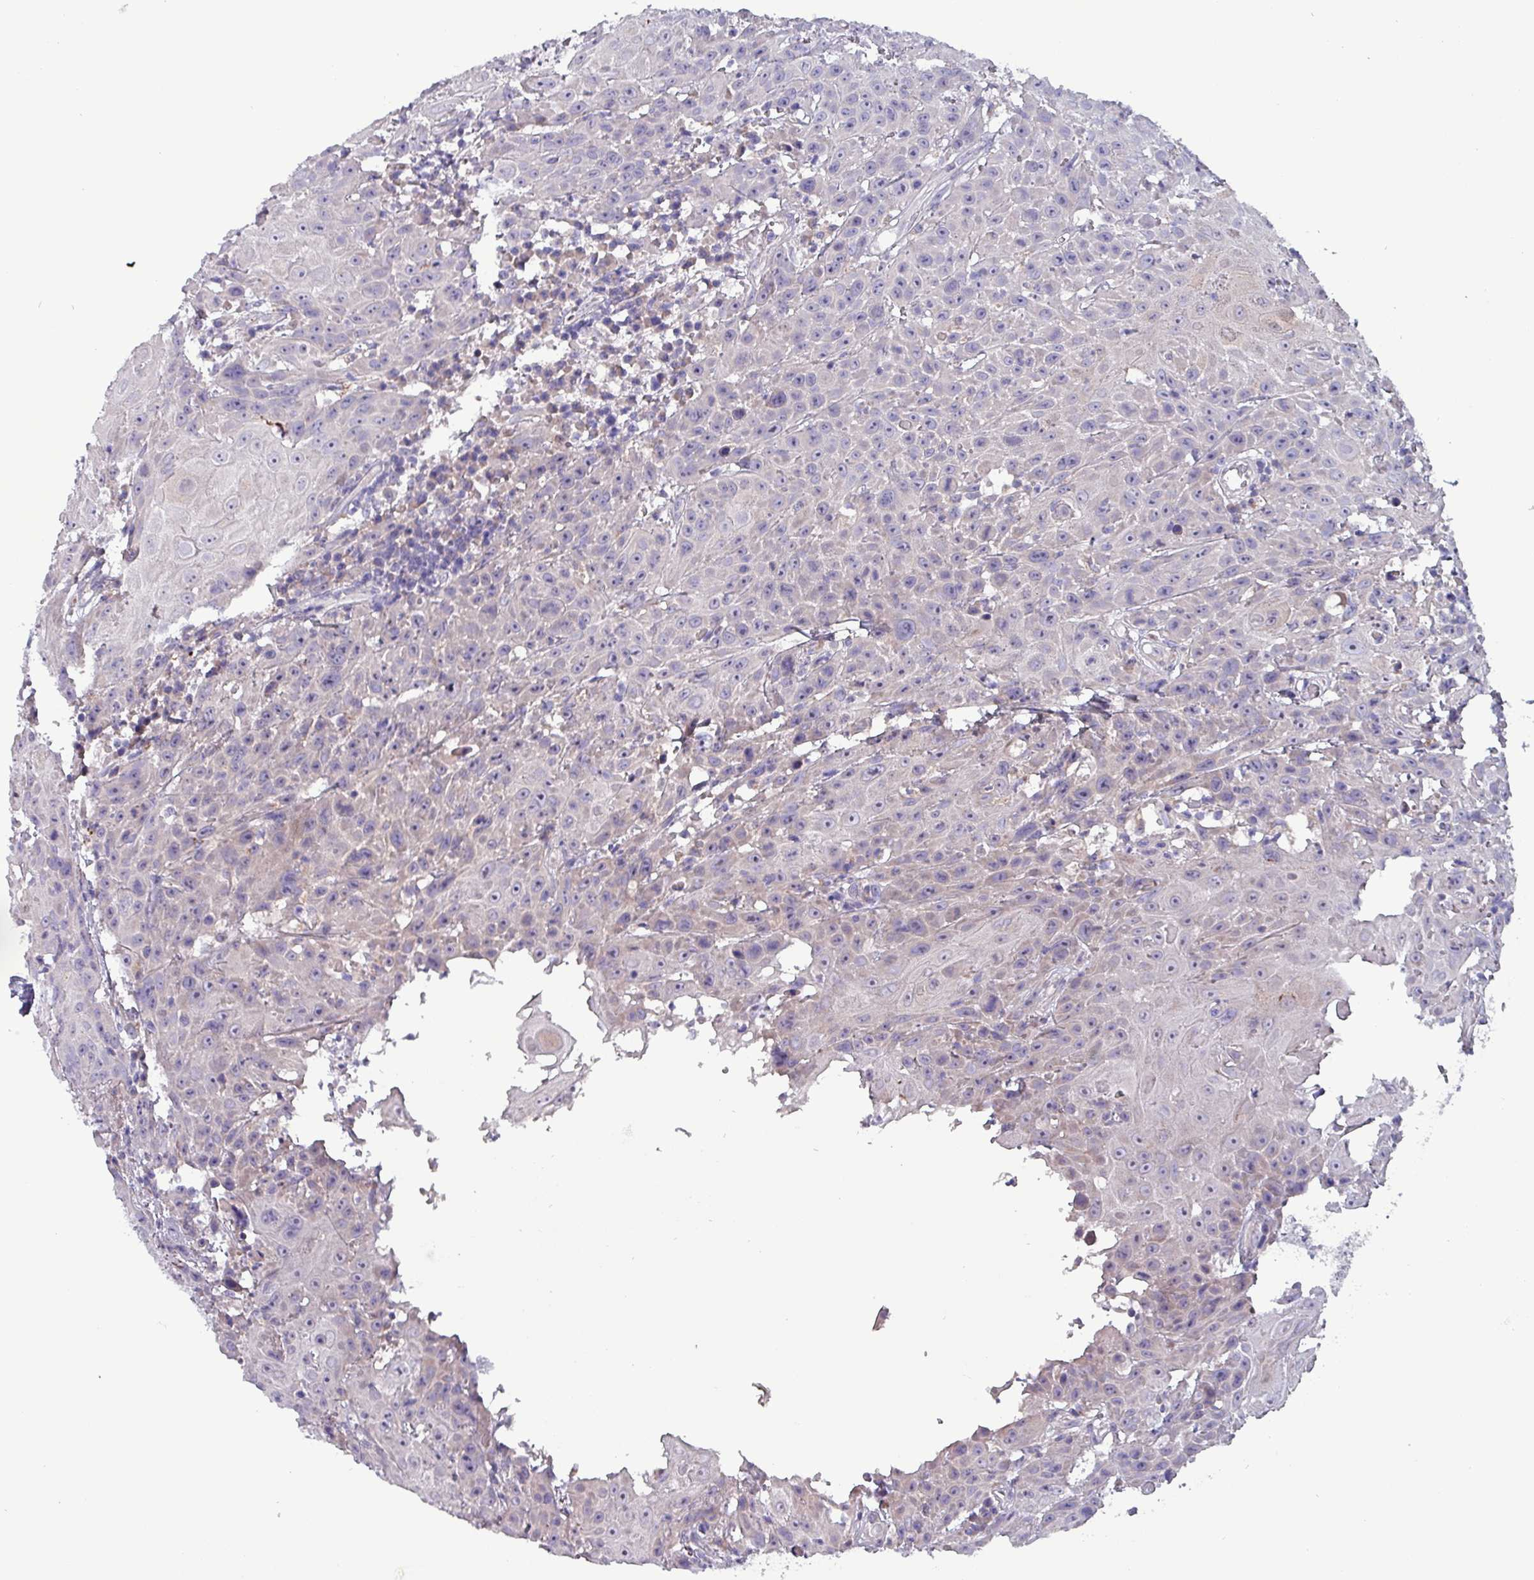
{"staining": {"intensity": "negative", "quantity": "none", "location": "none"}, "tissue": "head and neck cancer", "cell_type": "Tumor cells", "image_type": "cancer", "snomed": [{"axis": "morphology", "description": "Squamous cell carcinoma, NOS"}, {"axis": "topography", "description": "Skin"}, {"axis": "topography", "description": "Head-Neck"}], "caption": "Tumor cells are negative for brown protein staining in head and neck cancer (squamous cell carcinoma).", "gene": "HSD3B7", "patient": {"sex": "male", "age": 80}}